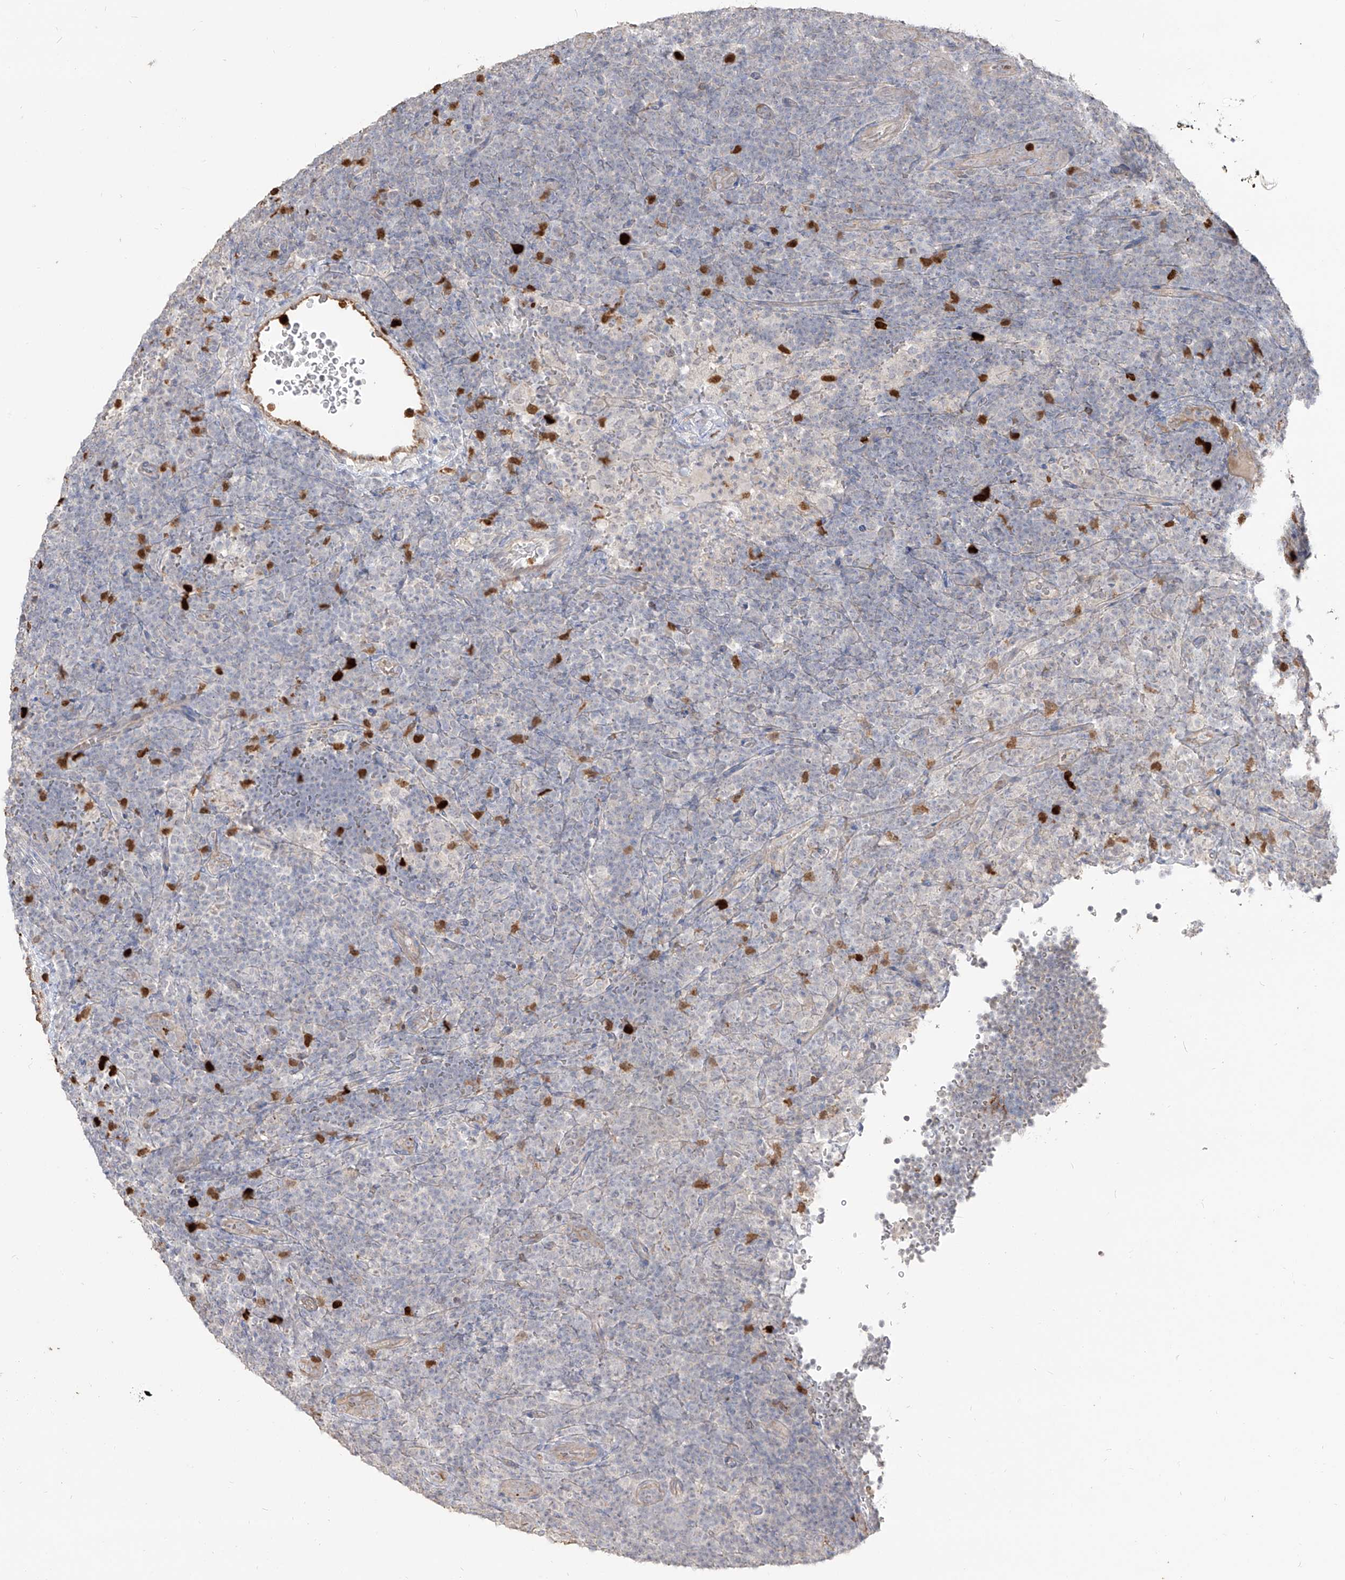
{"staining": {"intensity": "negative", "quantity": "none", "location": "none"}, "tissue": "lymphoma", "cell_type": "Tumor cells", "image_type": "cancer", "snomed": [{"axis": "morphology", "description": "Hodgkin's disease, NOS"}, {"axis": "topography", "description": "Lymph node"}], "caption": "Immunohistochemistry micrograph of neoplastic tissue: human Hodgkin's disease stained with DAB shows no significant protein staining in tumor cells.", "gene": "ZNF227", "patient": {"sex": "female", "age": 57}}